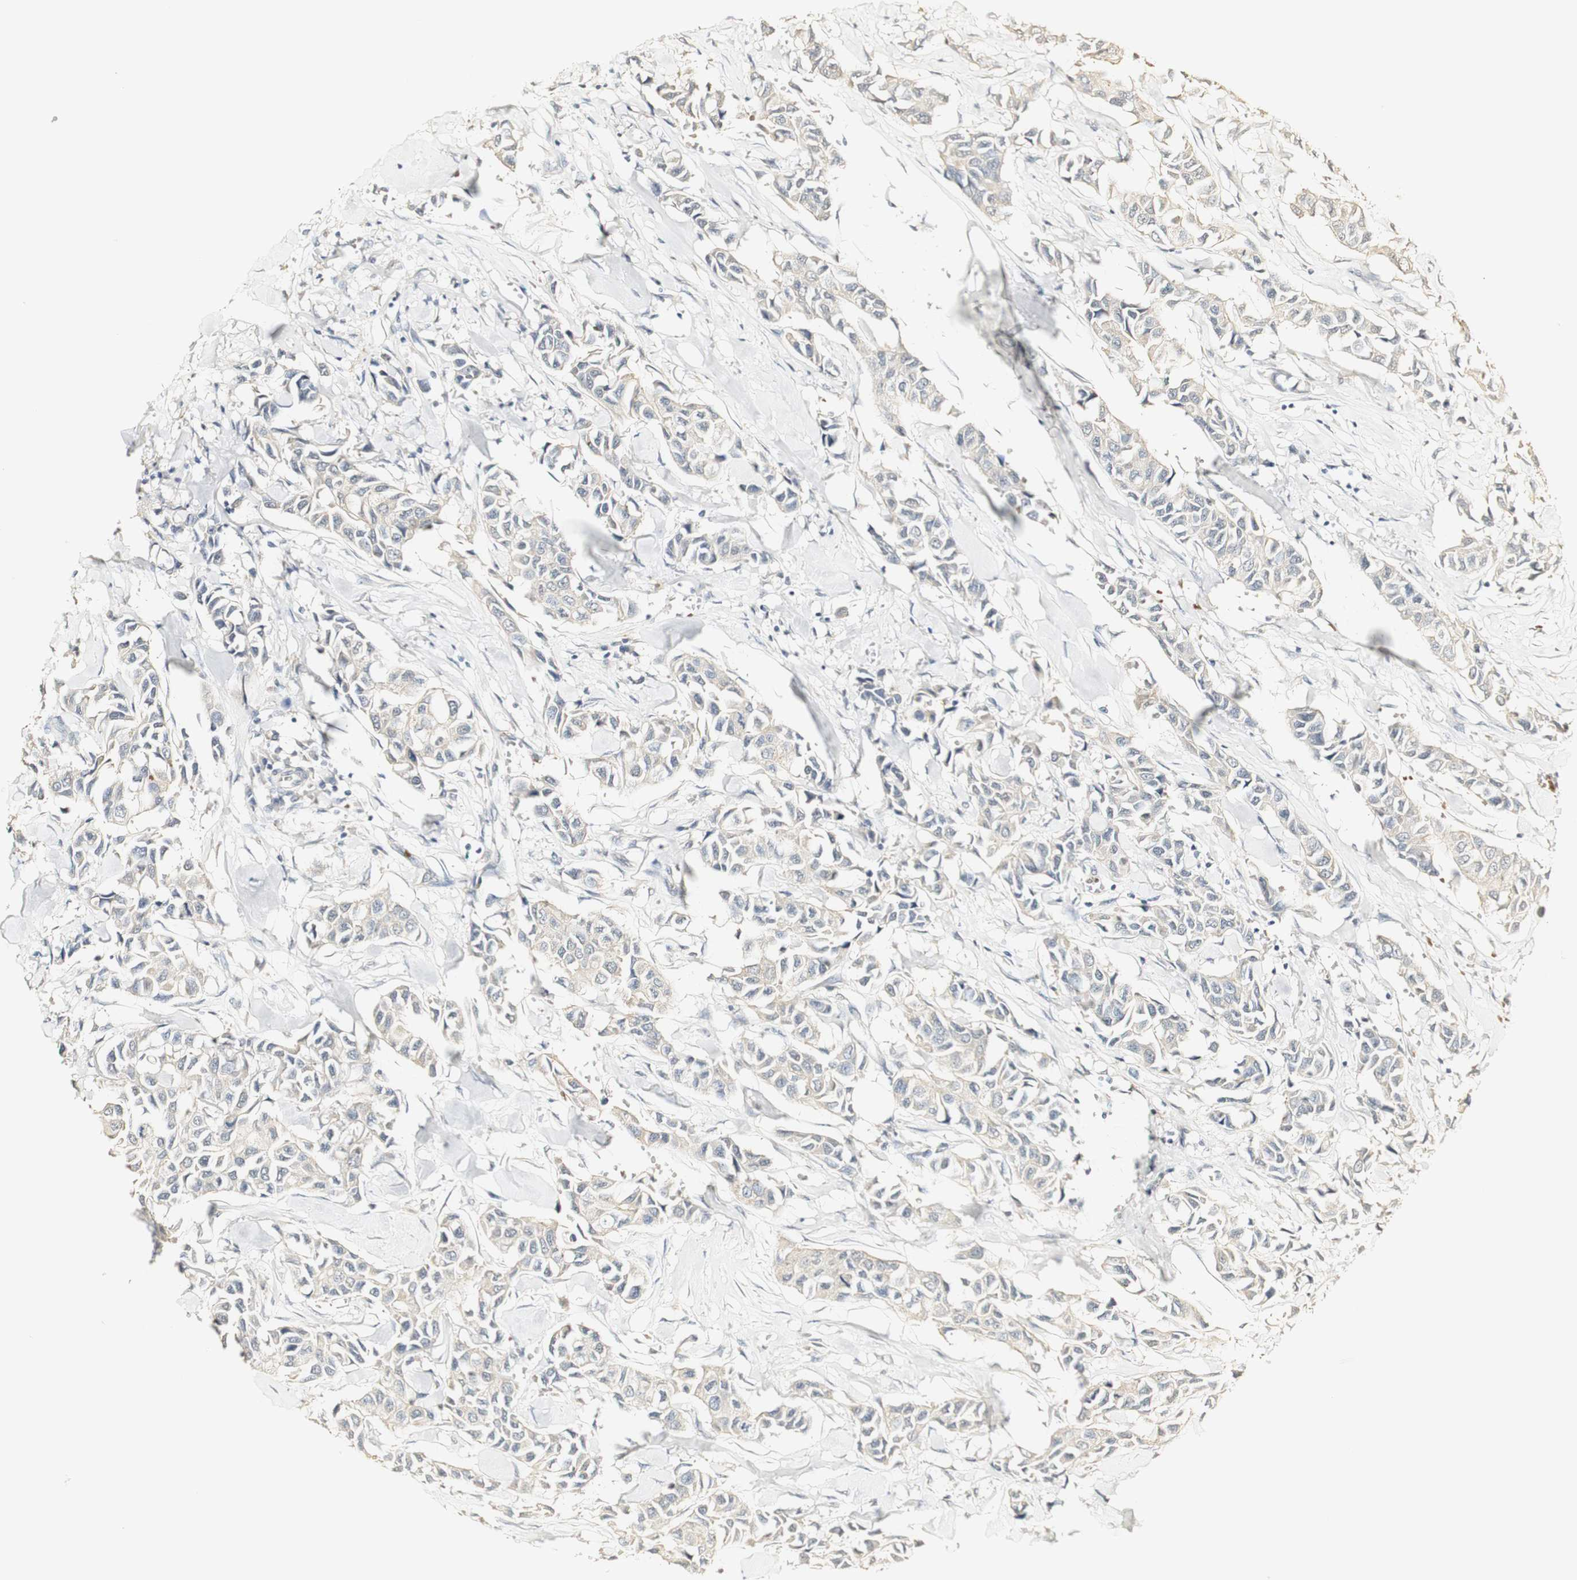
{"staining": {"intensity": "weak", "quantity": "<25%", "location": "cytoplasmic/membranous"}, "tissue": "breast cancer", "cell_type": "Tumor cells", "image_type": "cancer", "snomed": [{"axis": "morphology", "description": "Duct carcinoma"}, {"axis": "topography", "description": "Breast"}], "caption": "Micrograph shows no significant protein positivity in tumor cells of infiltrating ductal carcinoma (breast). (Brightfield microscopy of DAB IHC at high magnification).", "gene": "SYT7", "patient": {"sex": "female", "age": 80}}